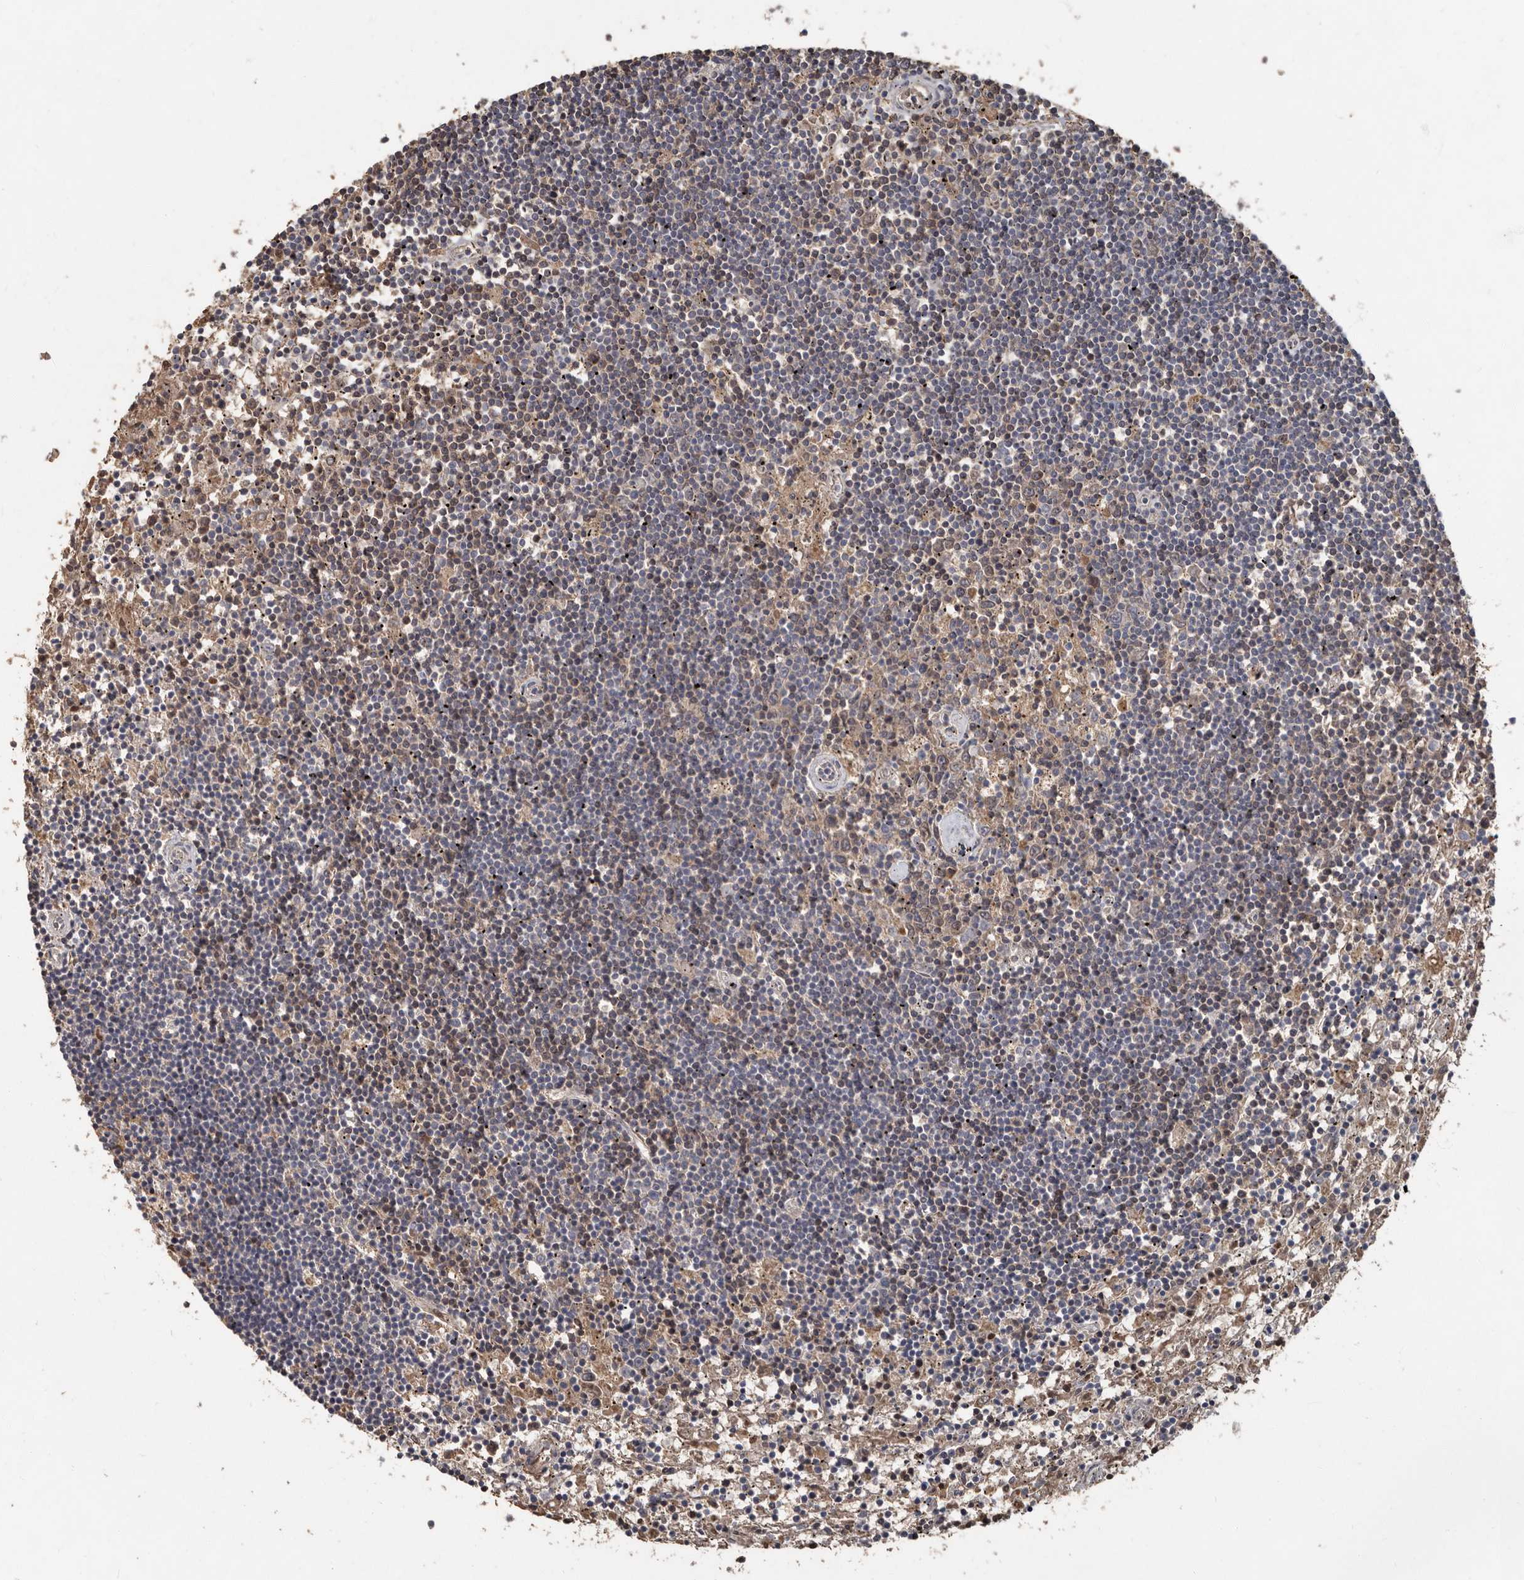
{"staining": {"intensity": "negative", "quantity": "none", "location": "none"}, "tissue": "lymphoma", "cell_type": "Tumor cells", "image_type": "cancer", "snomed": [{"axis": "morphology", "description": "Malignant lymphoma, non-Hodgkin's type, Low grade"}, {"axis": "topography", "description": "Spleen"}], "caption": "The immunohistochemistry photomicrograph has no significant staining in tumor cells of low-grade malignant lymphoma, non-Hodgkin's type tissue.", "gene": "KIF26B", "patient": {"sex": "male", "age": 76}}